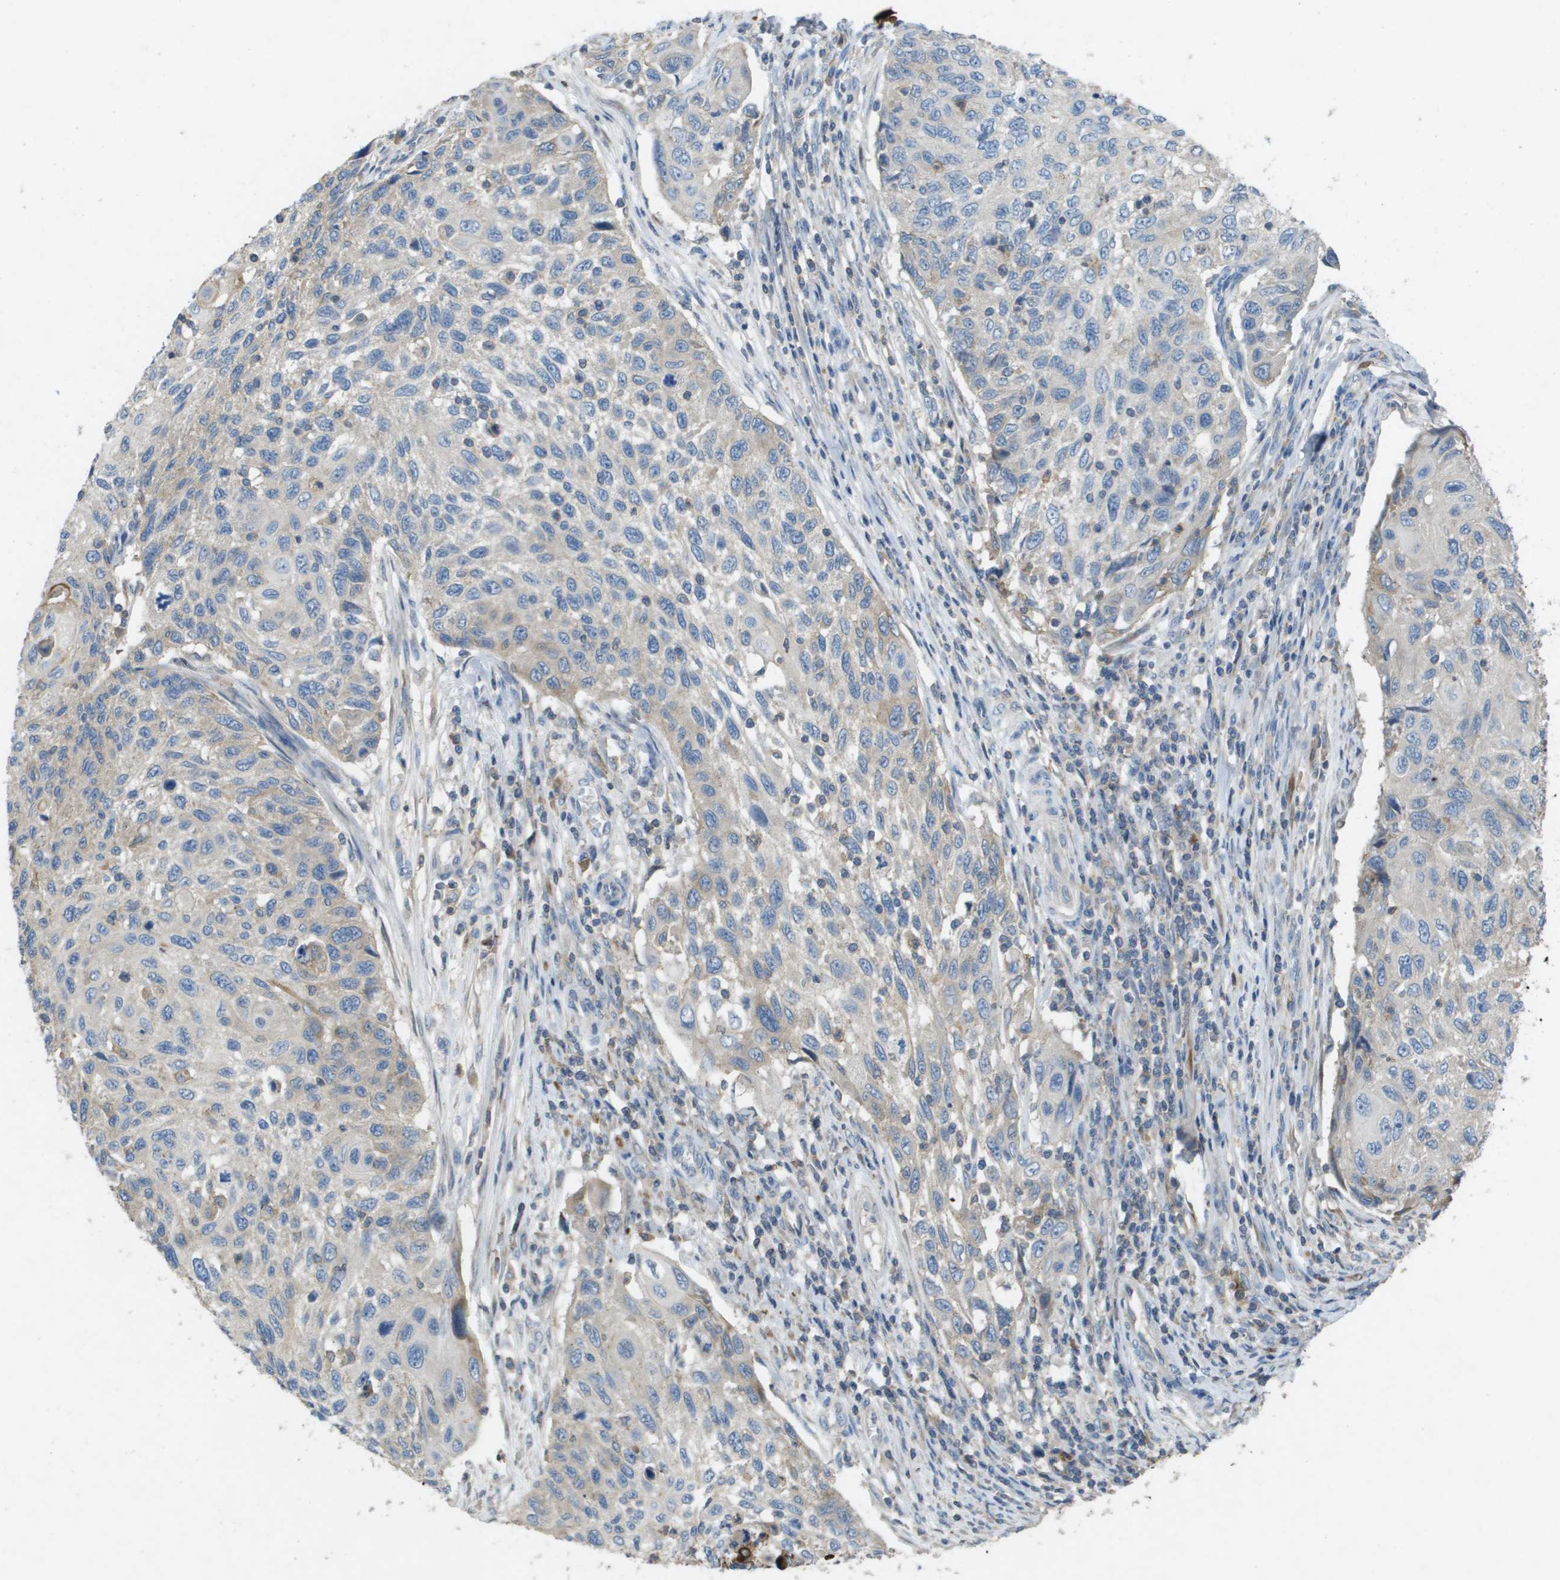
{"staining": {"intensity": "strong", "quantity": "<25%", "location": "cytoplasmic/membranous"}, "tissue": "cervical cancer", "cell_type": "Tumor cells", "image_type": "cancer", "snomed": [{"axis": "morphology", "description": "Squamous cell carcinoma, NOS"}, {"axis": "topography", "description": "Cervix"}], "caption": "Cervical cancer stained for a protein exhibits strong cytoplasmic/membranous positivity in tumor cells.", "gene": "CLCA4", "patient": {"sex": "female", "age": 70}}